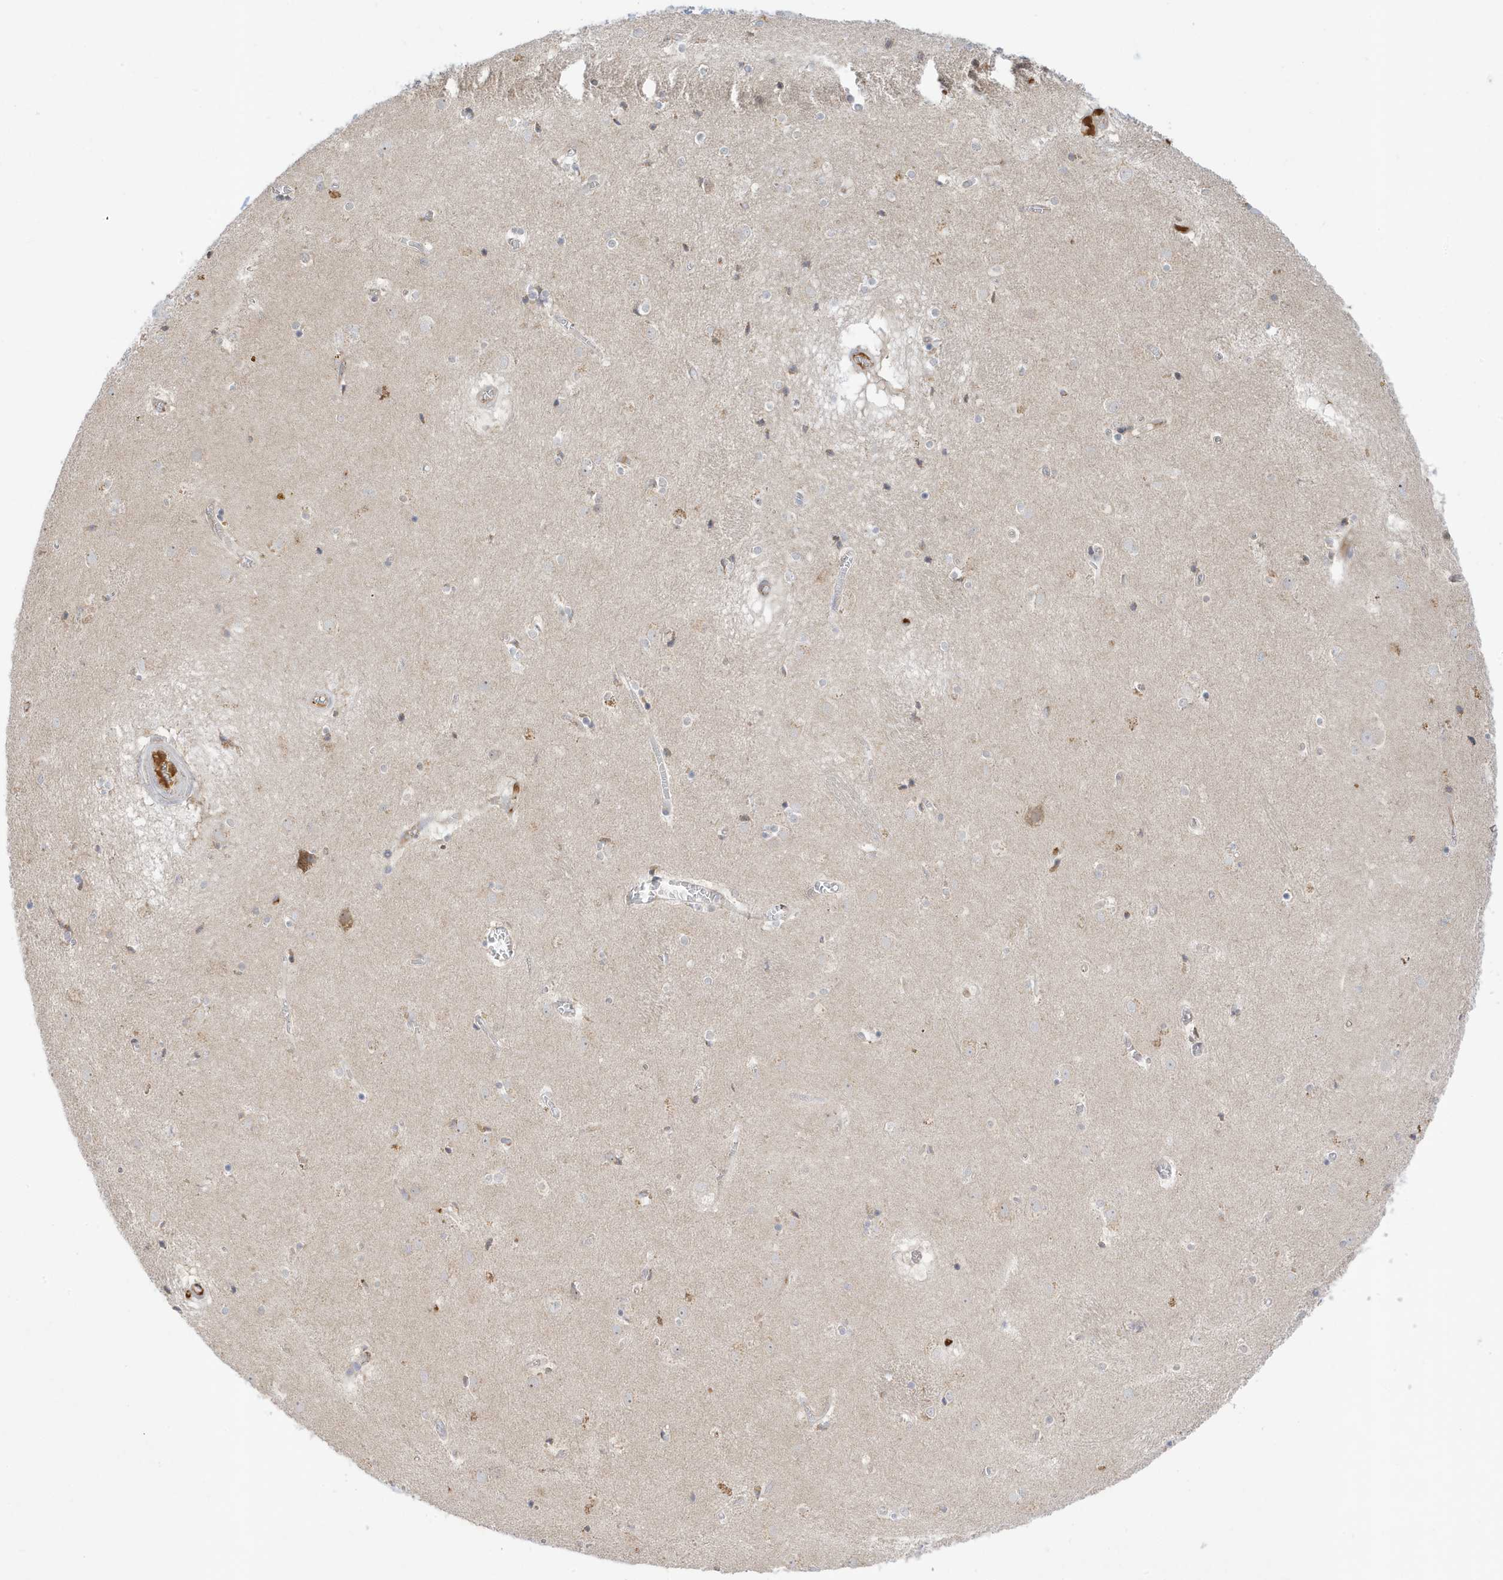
{"staining": {"intensity": "moderate", "quantity": "<25%", "location": "cytoplasmic/membranous"}, "tissue": "caudate", "cell_type": "Glial cells", "image_type": "normal", "snomed": [{"axis": "morphology", "description": "Normal tissue, NOS"}, {"axis": "topography", "description": "Lateral ventricle wall"}], "caption": "IHC of benign caudate exhibits low levels of moderate cytoplasmic/membranous staining in about <25% of glial cells. Nuclei are stained in blue.", "gene": "NPPC", "patient": {"sex": "male", "age": 70}}